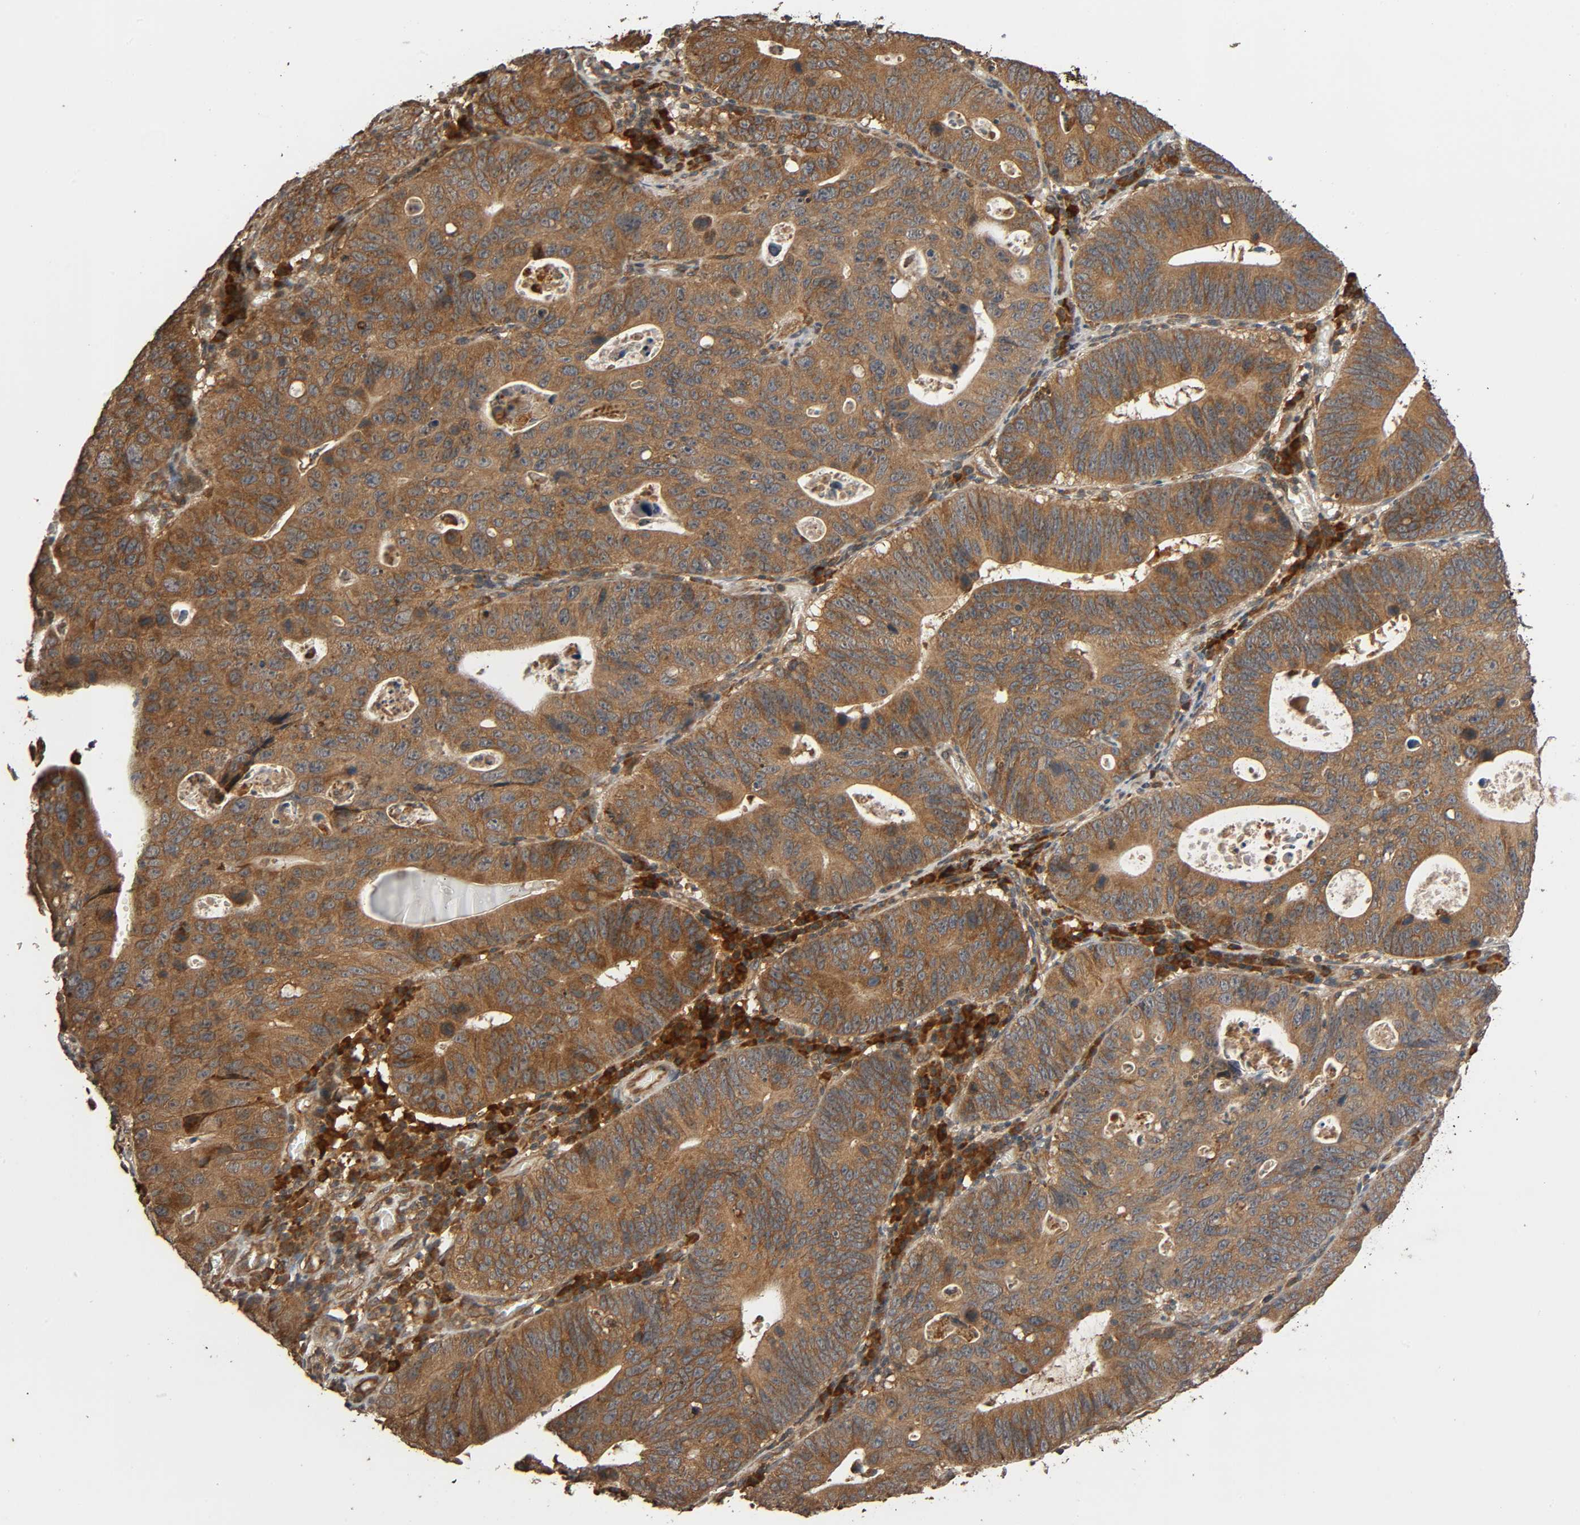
{"staining": {"intensity": "moderate", "quantity": ">75%", "location": "cytoplasmic/membranous"}, "tissue": "stomach cancer", "cell_type": "Tumor cells", "image_type": "cancer", "snomed": [{"axis": "morphology", "description": "Adenocarcinoma, NOS"}, {"axis": "topography", "description": "Stomach"}], "caption": "This photomicrograph displays immunohistochemistry (IHC) staining of adenocarcinoma (stomach), with medium moderate cytoplasmic/membranous positivity in approximately >75% of tumor cells.", "gene": "MAP3K8", "patient": {"sex": "male", "age": 59}}